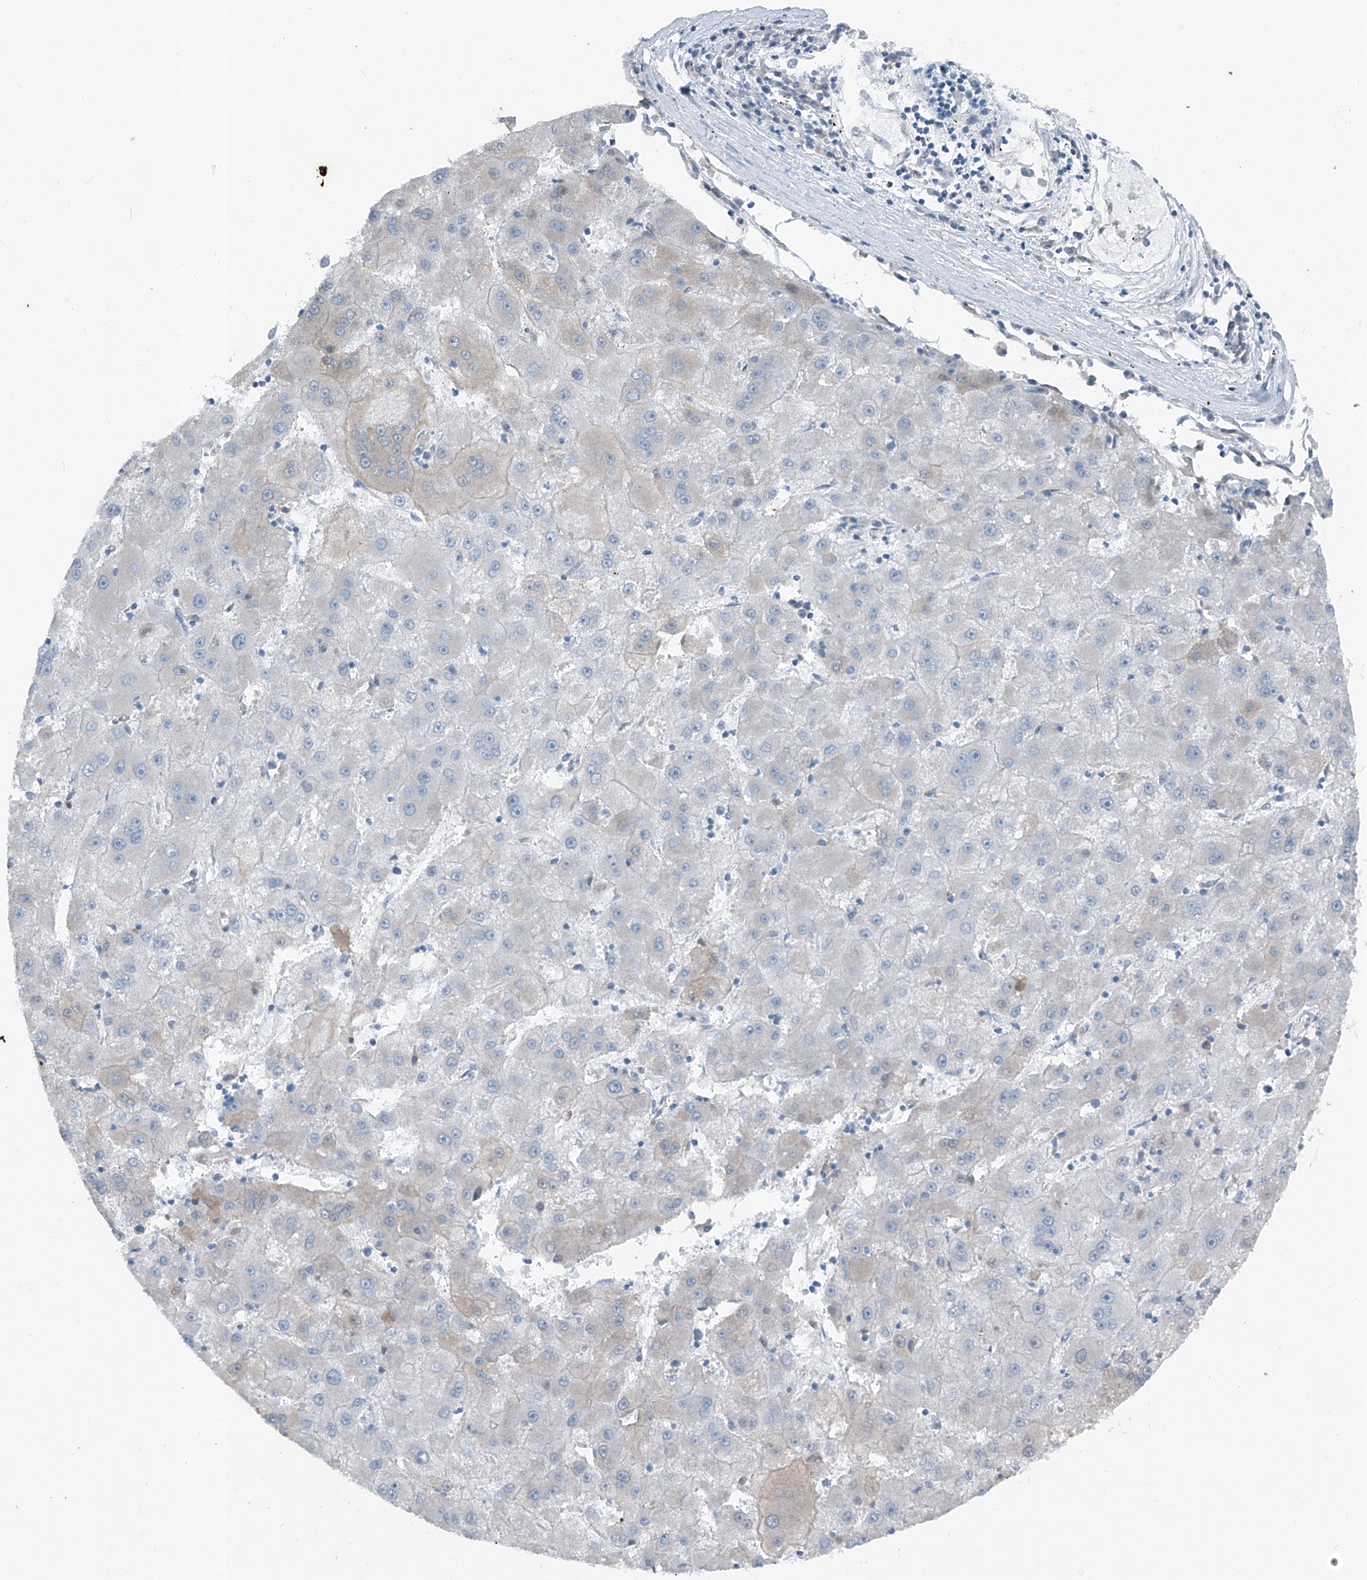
{"staining": {"intensity": "negative", "quantity": "none", "location": "none"}, "tissue": "liver cancer", "cell_type": "Tumor cells", "image_type": "cancer", "snomed": [{"axis": "morphology", "description": "Carcinoma, Hepatocellular, NOS"}, {"axis": "topography", "description": "Liver"}], "caption": "There is no significant positivity in tumor cells of liver hepatocellular carcinoma.", "gene": "DYRK1B", "patient": {"sex": "male", "age": 72}}